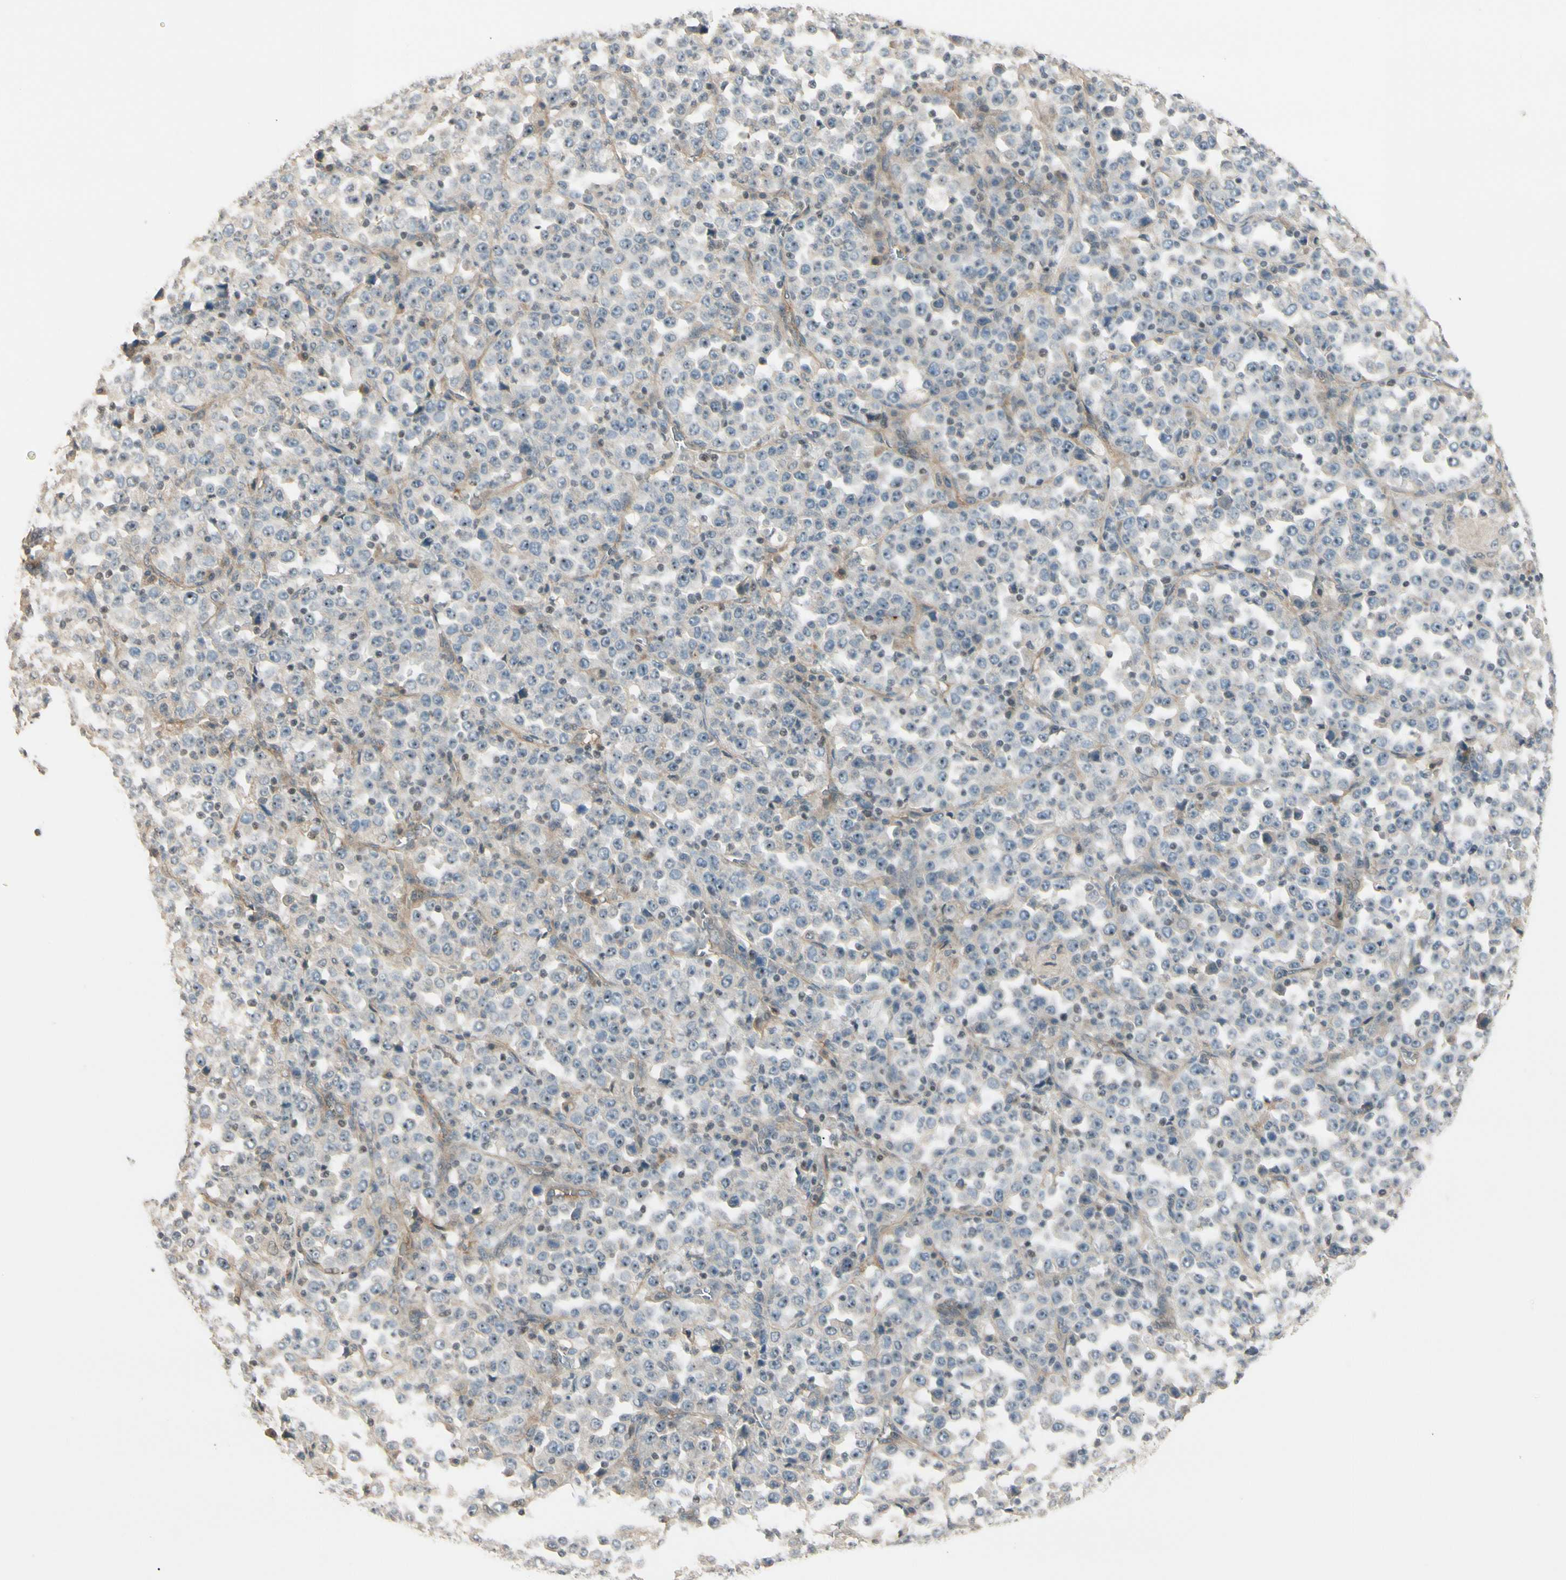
{"staining": {"intensity": "weak", "quantity": ">75%", "location": "cytoplasmic/membranous"}, "tissue": "stomach cancer", "cell_type": "Tumor cells", "image_type": "cancer", "snomed": [{"axis": "morphology", "description": "Normal tissue, NOS"}, {"axis": "morphology", "description": "Adenocarcinoma, NOS"}, {"axis": "topography", "description": "Stomach, upper"}, {"axis": "topography", "description": "Stomach"}], "caption": "This image displays IHC staining of human stomach adenocarcinoma, with low weak cytoplasmic/membranous positivity in about >75% of tumor cells.", "gene": "NFYA", "patient": {"sex": "male", "age": 59}}